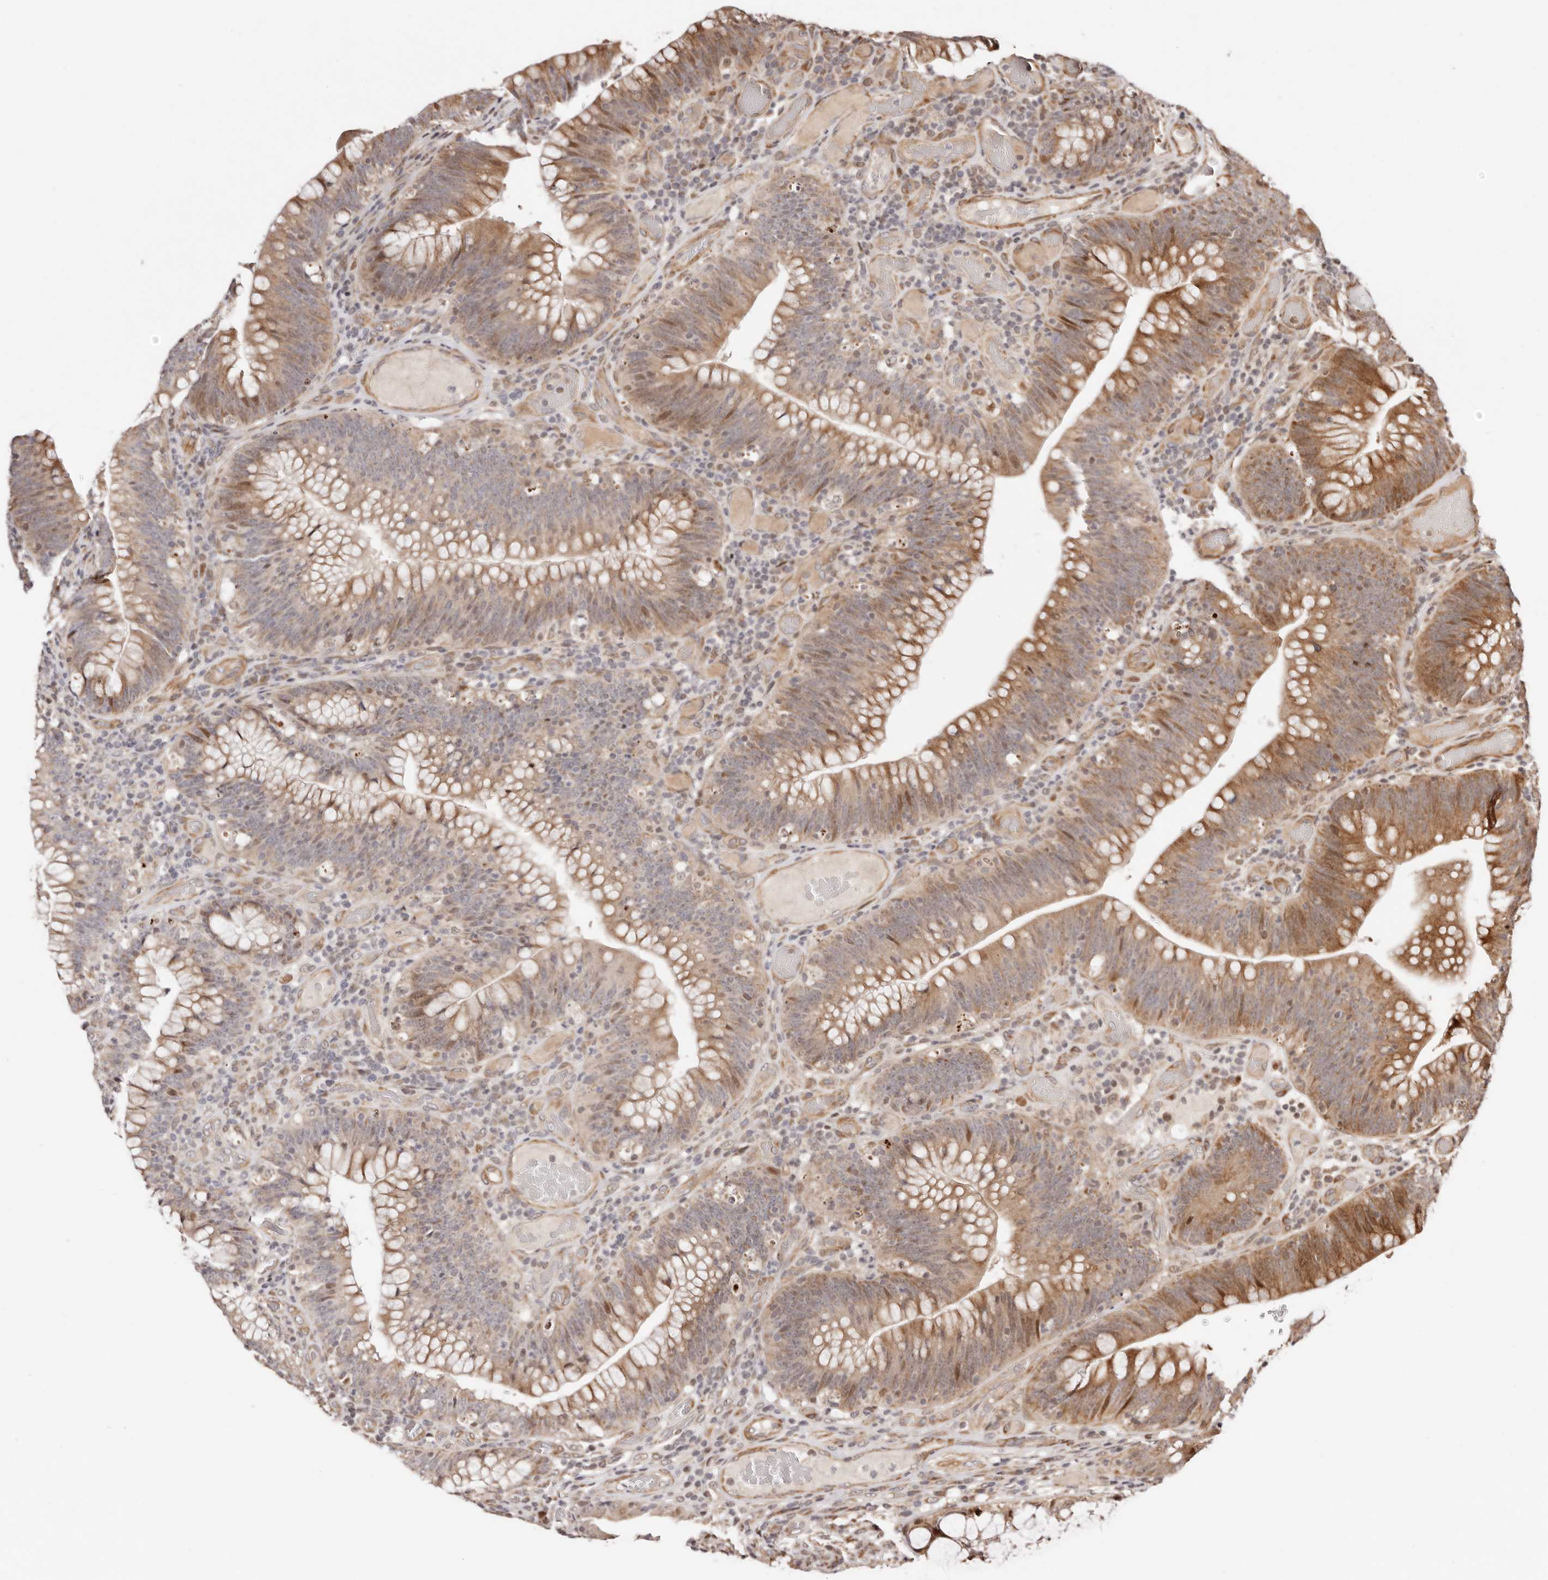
{"staining": {"intensity": "moderate", "quantity": "25%-75%", "location": "cytoplasmic/membranous"}, "tissue": "colorectal cancer", "cell_type": "Tumor cells", "image_type": "cancer", "snomed": [{"axis": "morphology", "description": "Normal tissue, NOS"}, {"axis": "topography", "description": "Colon"}], "caption": "Immunohistochemical staining of colorectal cancer shows medium levels of moderate cytoplasmic/membranous protein expression in about 25%-75% of tumor cells. The staining is performed using DAB (3,3'-diaminobenzidine) brown chromogen to label protein expression. The nuclei are counter-stained blue using hematoxylin.", "gene": "HIVEP3", "patient": {"sex": "female", "age": 82}}